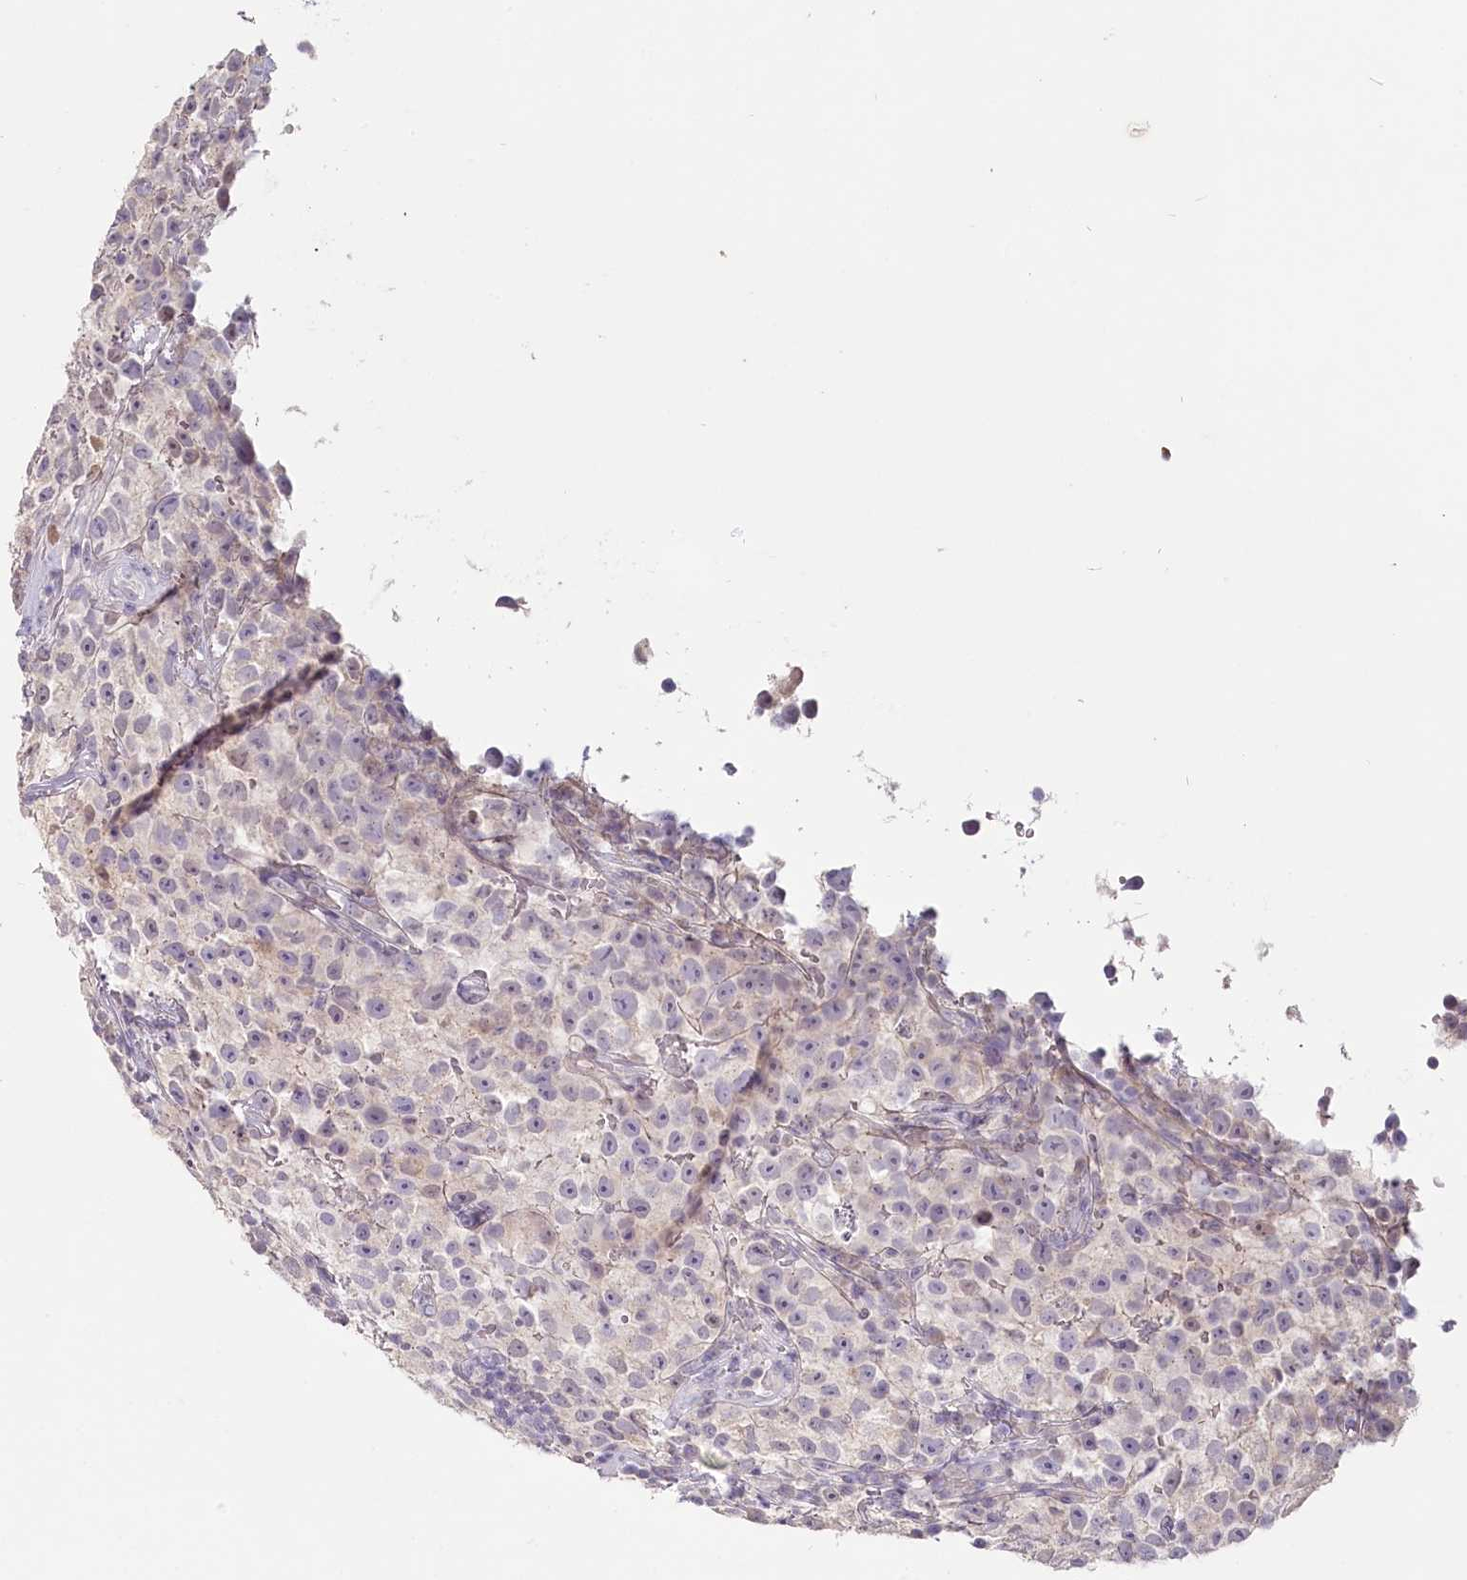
{"staining": {"intensity": "negative", "quantity": "none", "location": "none"}, "tissue": "testis cancer", "cell_type": "Tumor cells", "image_type": "cancer", "snomed": [{"axis": "morphology", "description": "Seminoma, NOS"}, {"axis": "topography", "description": "Testis"}], "caption": "Immunohistochemistry (IHC) image of seminoma (testis) stained for a protein (brown), which demonstrates no expression in tumor cells.", "gene": "USP11", "patient": {"sex": "male", "age": 22}}